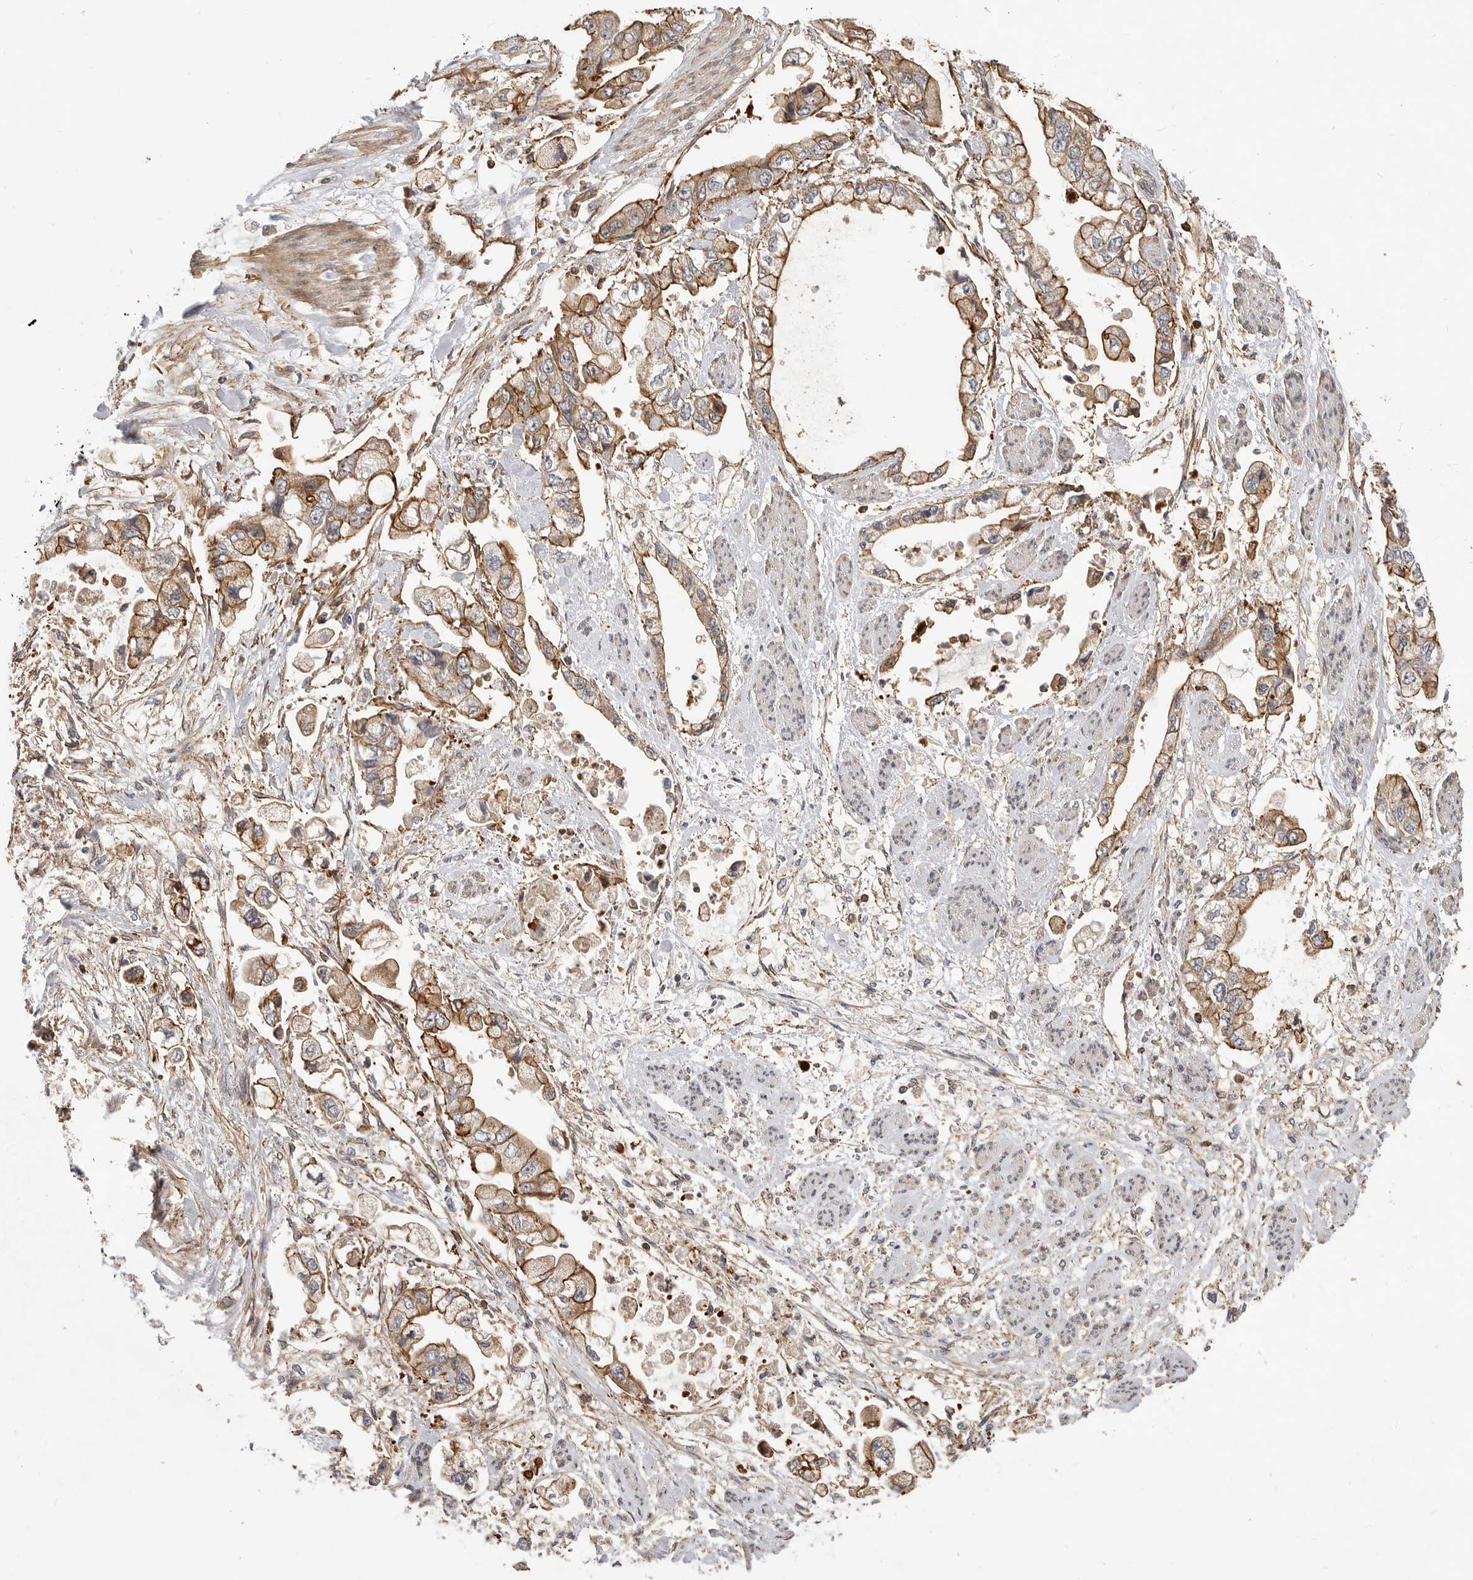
{"staining": {"intensity": "moderate", "quantity": ">75%", "location": "cytoplasmic/membranous"}, "tissue": "stomach cancer", "cell_type": "Tumor cells", "image_type": "cancer", "snomed": [{"axis": "morphology", "description": "Adenocarcinoma, NOS"}, {"axis": "topography", "description": "Stomach"}], "caption": "IHC image of neoplastic tissue: stomach cancer stained using IHC shows medium levels of moderate protein expression localized specifically in the cytoplasmic/membranous of tumor cells, appearing as a cytoplasmic/membranous brown color.", "gene": "GPATCH2", "patient": {"sex": "male", "age": 62}}